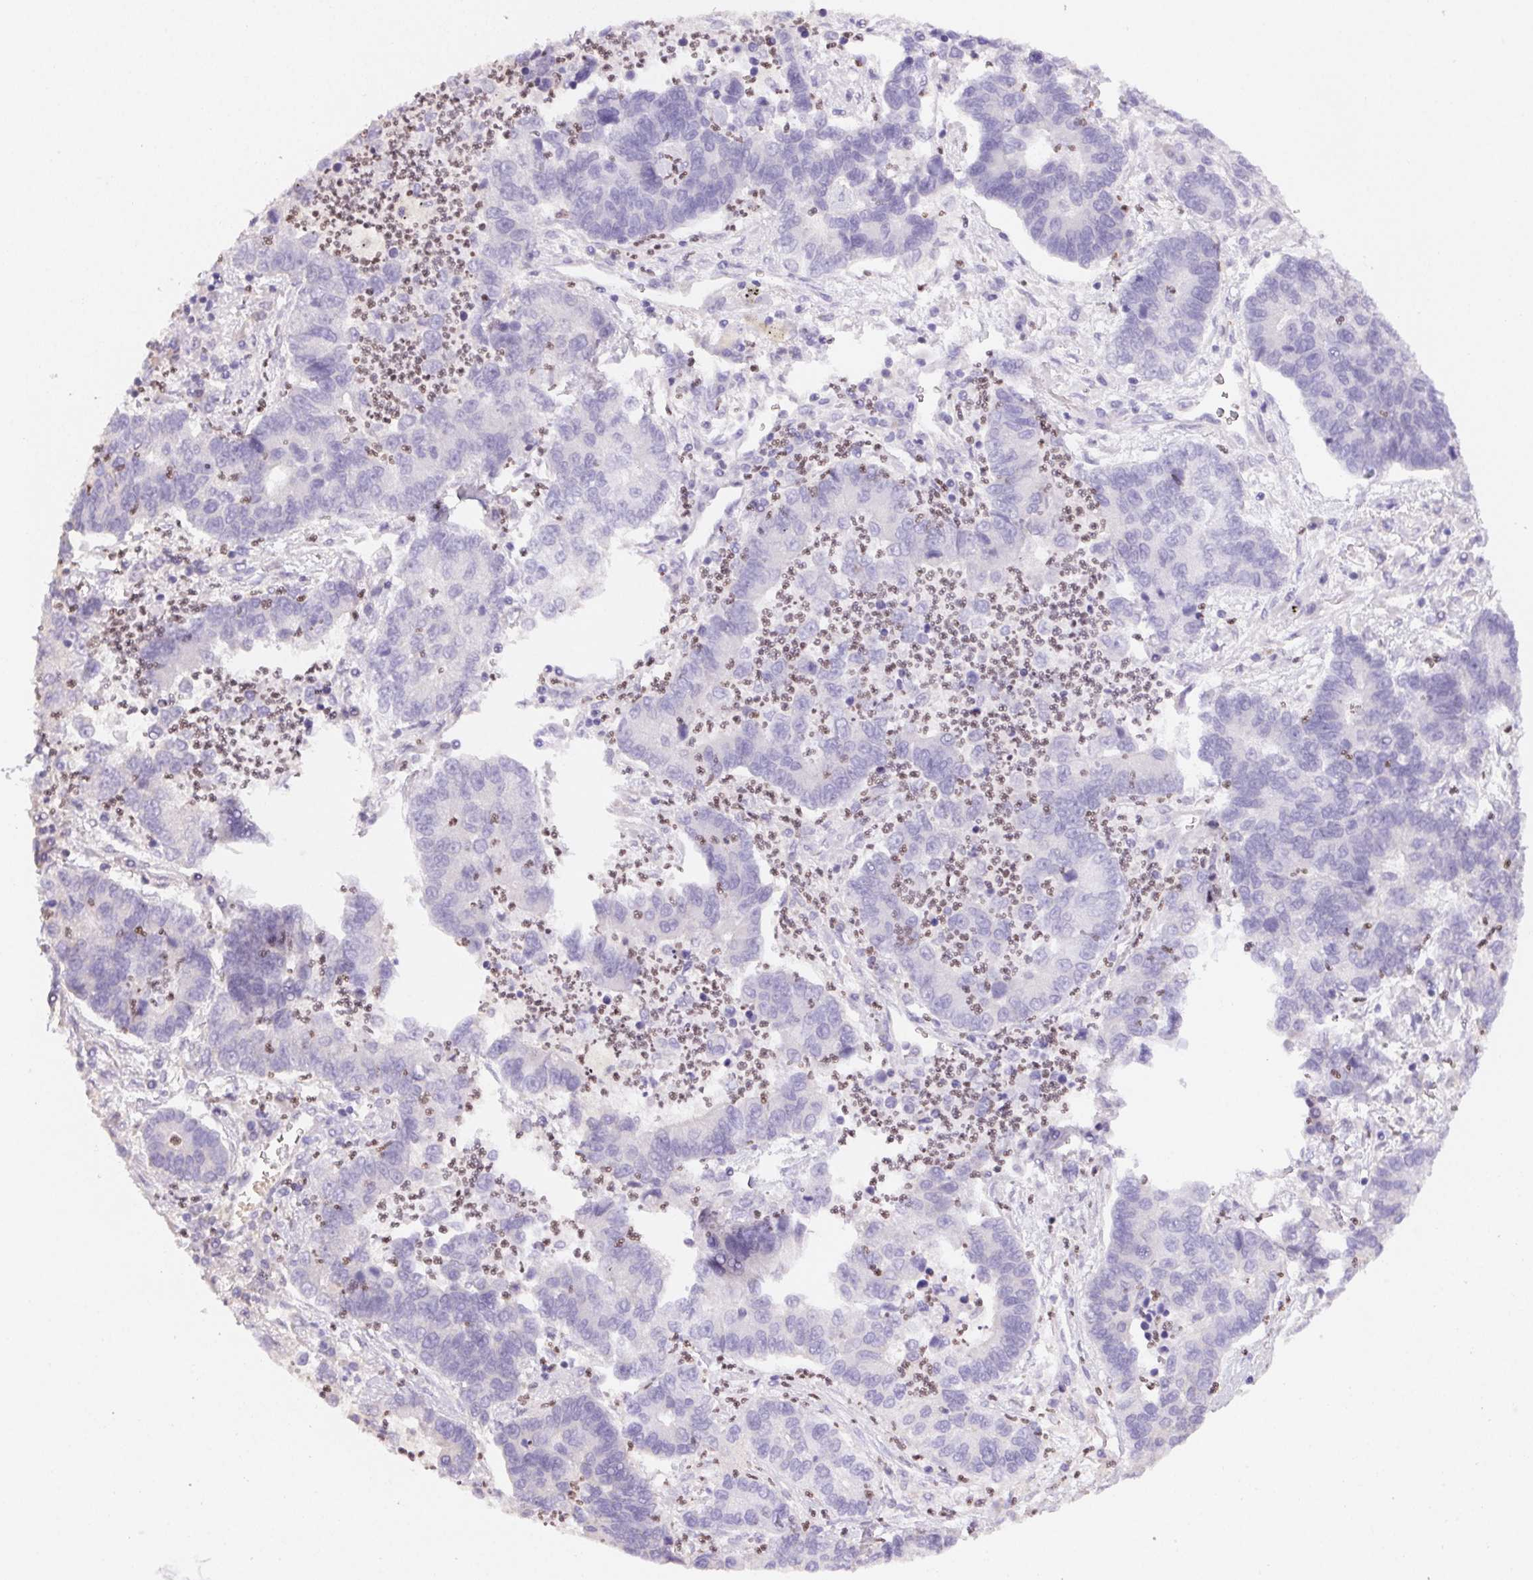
{"staining": {"intensity": "negative", "quantity": "none", "location": "none"}, "tissue": "lung cancer", "cell_type": "Tumor cells", "image_type": "cancer", "snomed": [{"axis": "morphology", "description": "Adenocarcinoma, NOS"}, {"axis": "topography", "description": "Lung"}], "caption": "Immunohistochemistry histopathology image of human adenocarcinoma (lung) stained for a protein (brown), which displays no positivity in tumor cells.", "gene": "PADI4", "patient": {"sex": "female", "age": 57}}